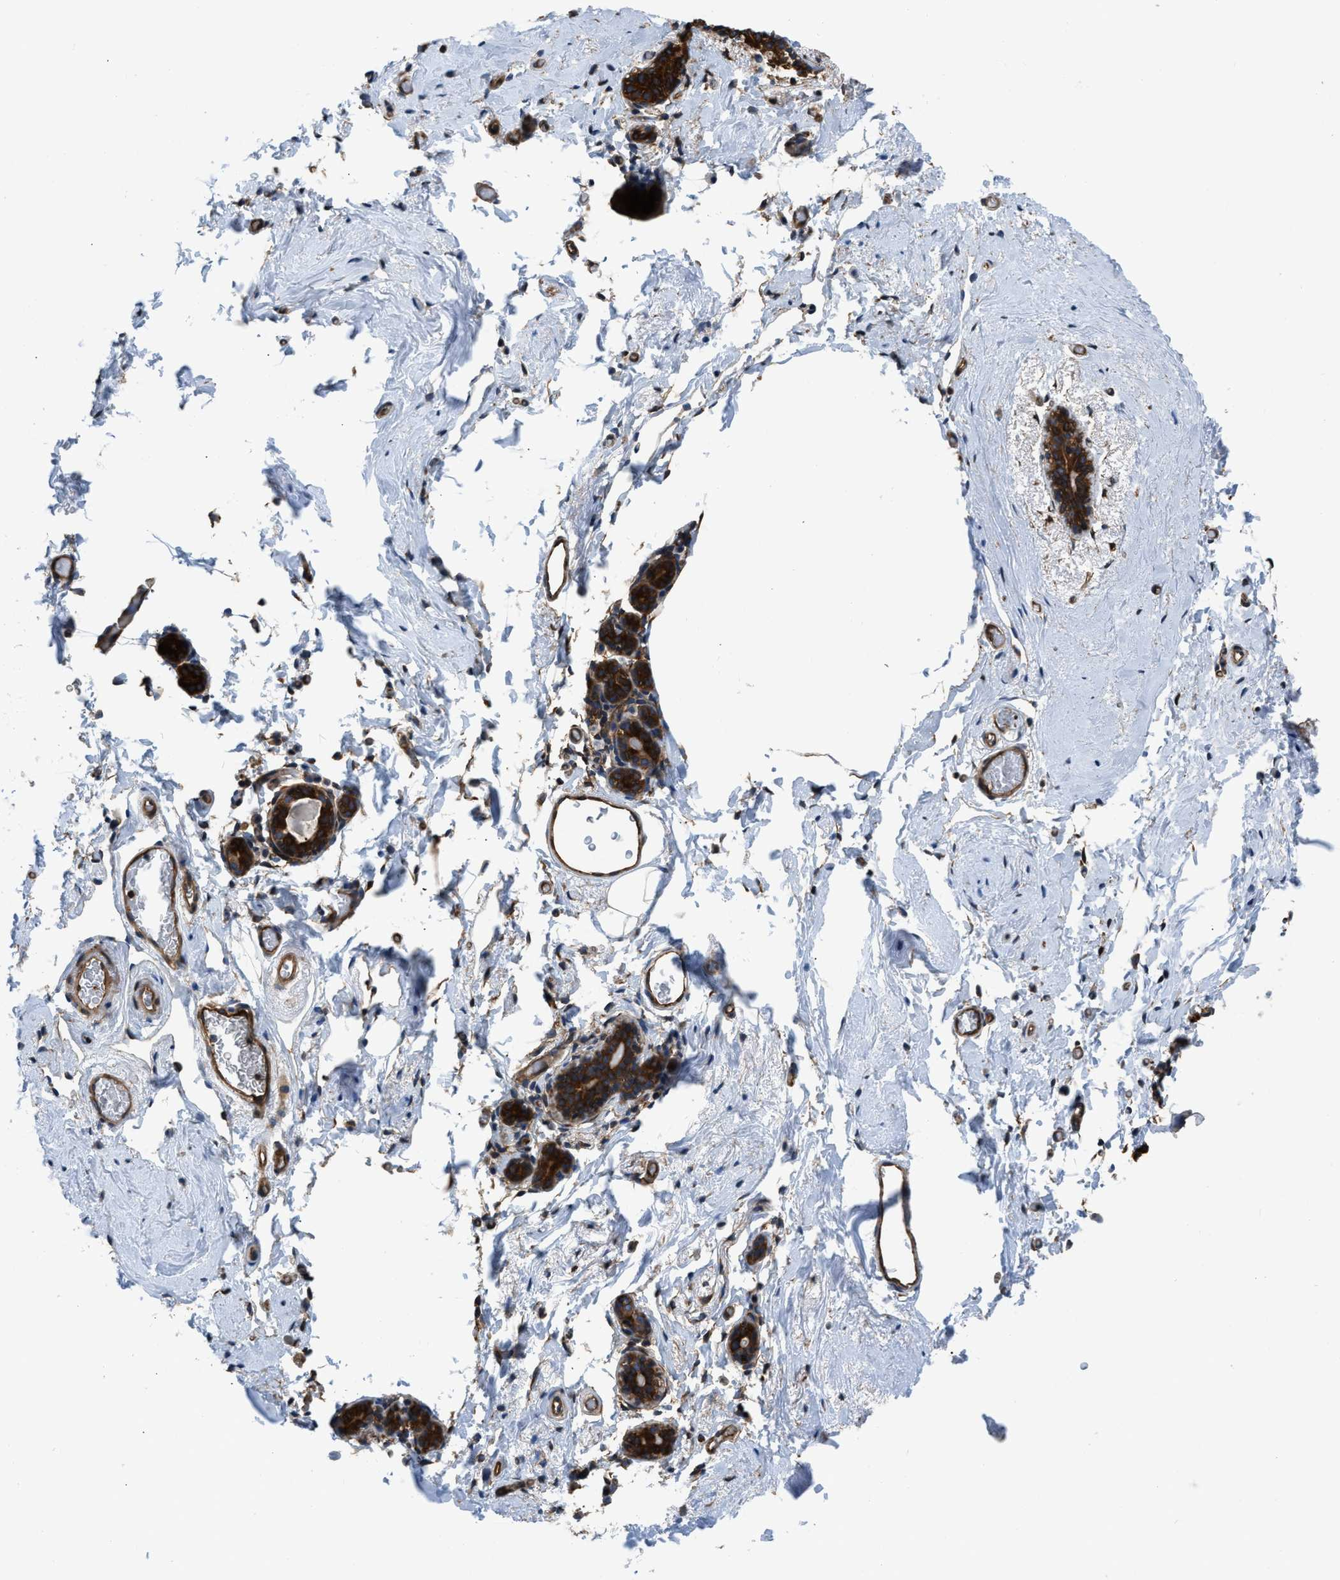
{"staining": {"intensity": "negative", "quantity": "none", "location": "none"}, "tissue": "breast", "cell_type": "Adipocytes", "image_type": "normal", "snomed": [{"axis": "morphology", "description": "Normal tissue, NOS"}, {"axis": "topography", "description": "Breast"}], "caption": "The photomicrograph reveals no staining of adipocytes in unremarkable breast. The staining is performed using DAB (3,3'-diaminobenzidine) brown chromogen with nuclei counter-stained in using hematoxylin.", "gene": "PFKP", "patient": {"sex": "female", "age": 62}}